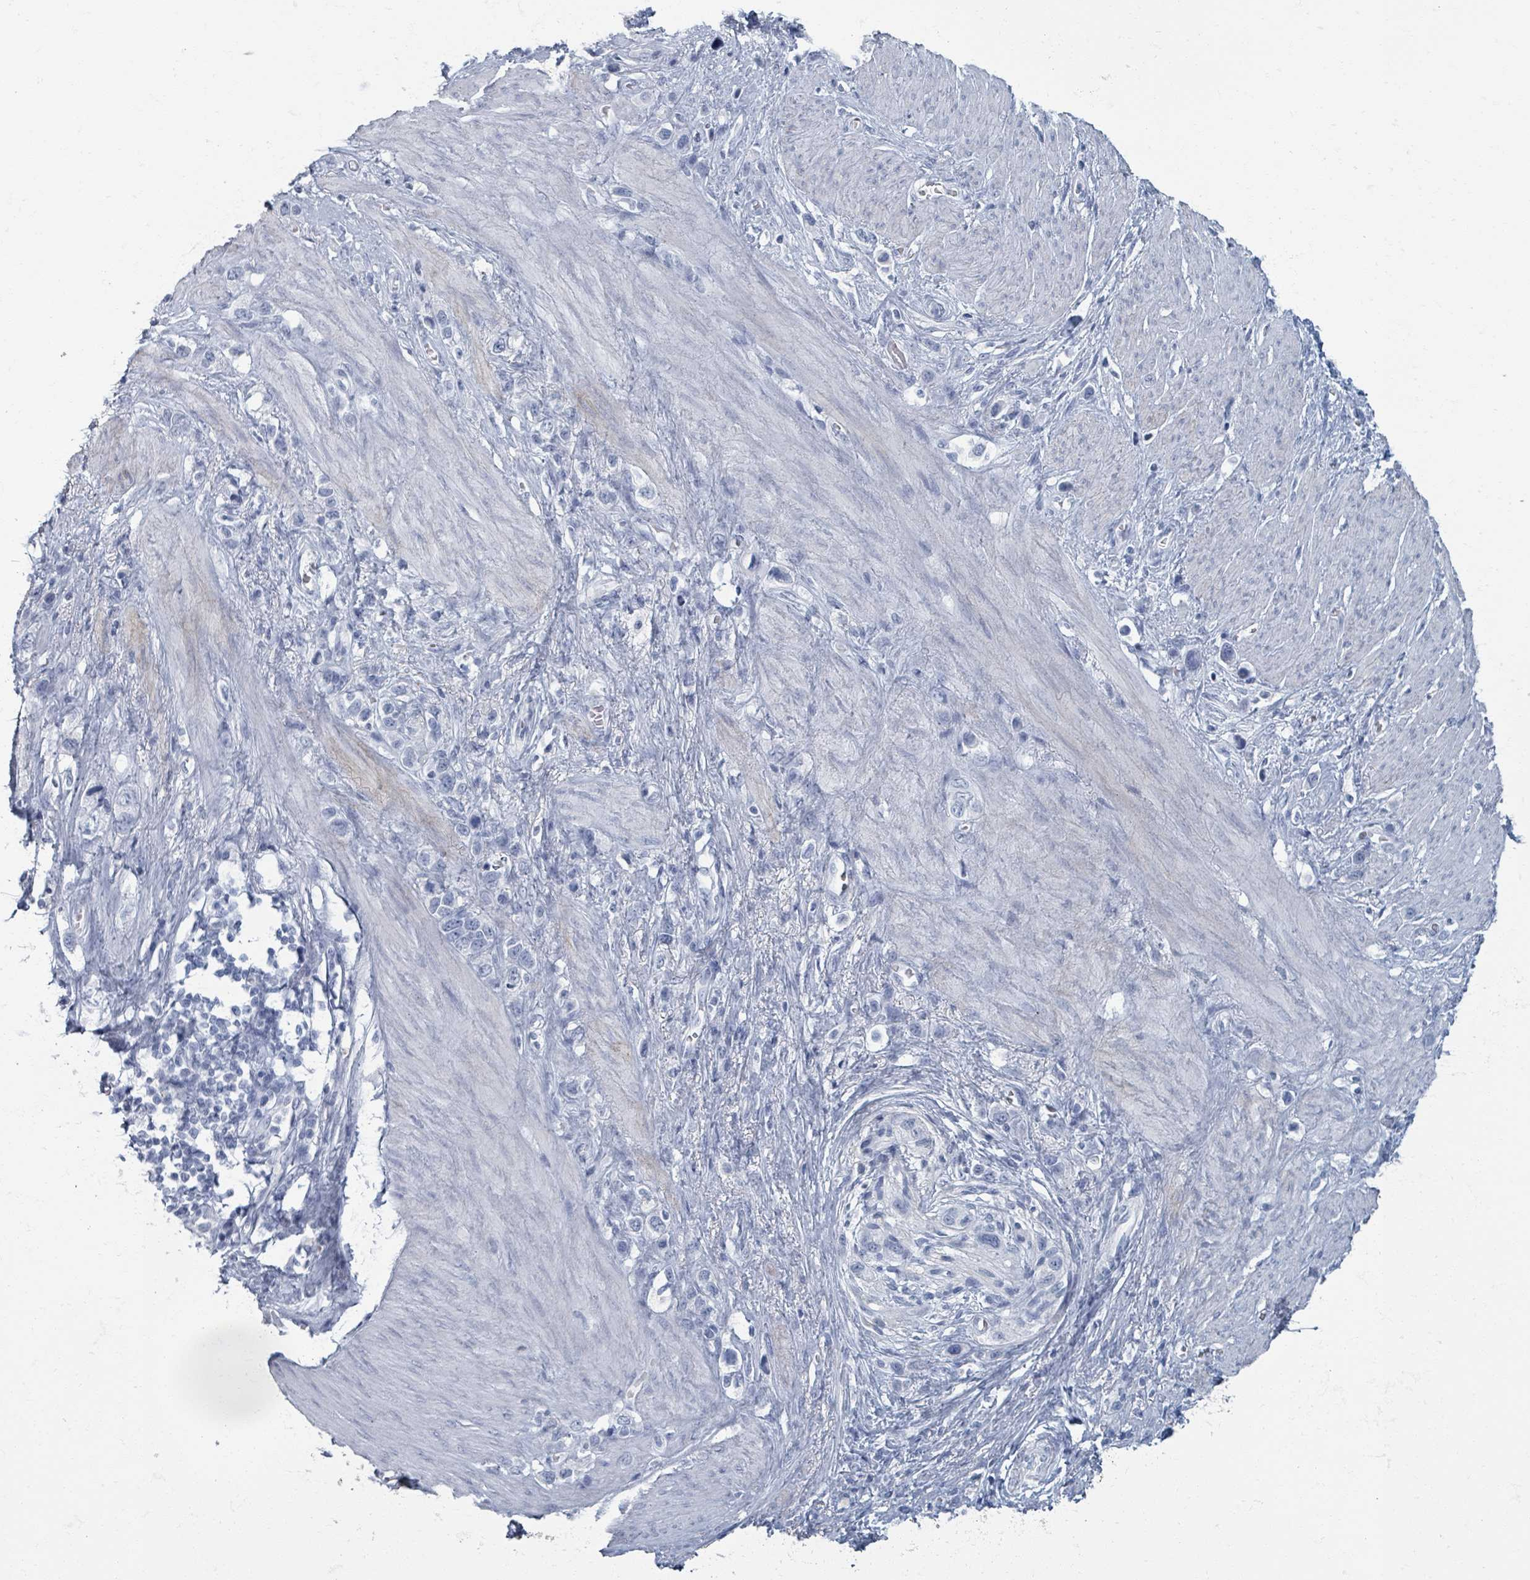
{"staining": {"intensity": "negative", "quantity": "none", "location": "none"}, "tissue": "stomach cancer", "cell_type": "Tumor cells", "image_type": "cancer", "snomed": [{"axis": "morphology", "description": "Adenocarcinoma, NOS"}, {"axis": "topography", "description": "Stomach"}], "caption": "This image is of stomach adenocarcinoma stained with immunohistochemistry (IHC) to label a protein in brown with the nuclei are counter-stained blue. There is no staining in tumor cells. Nuclei are stained in blue.", "gene": "TAS2R1", "patient": {"sex": "female", "age": 65}}